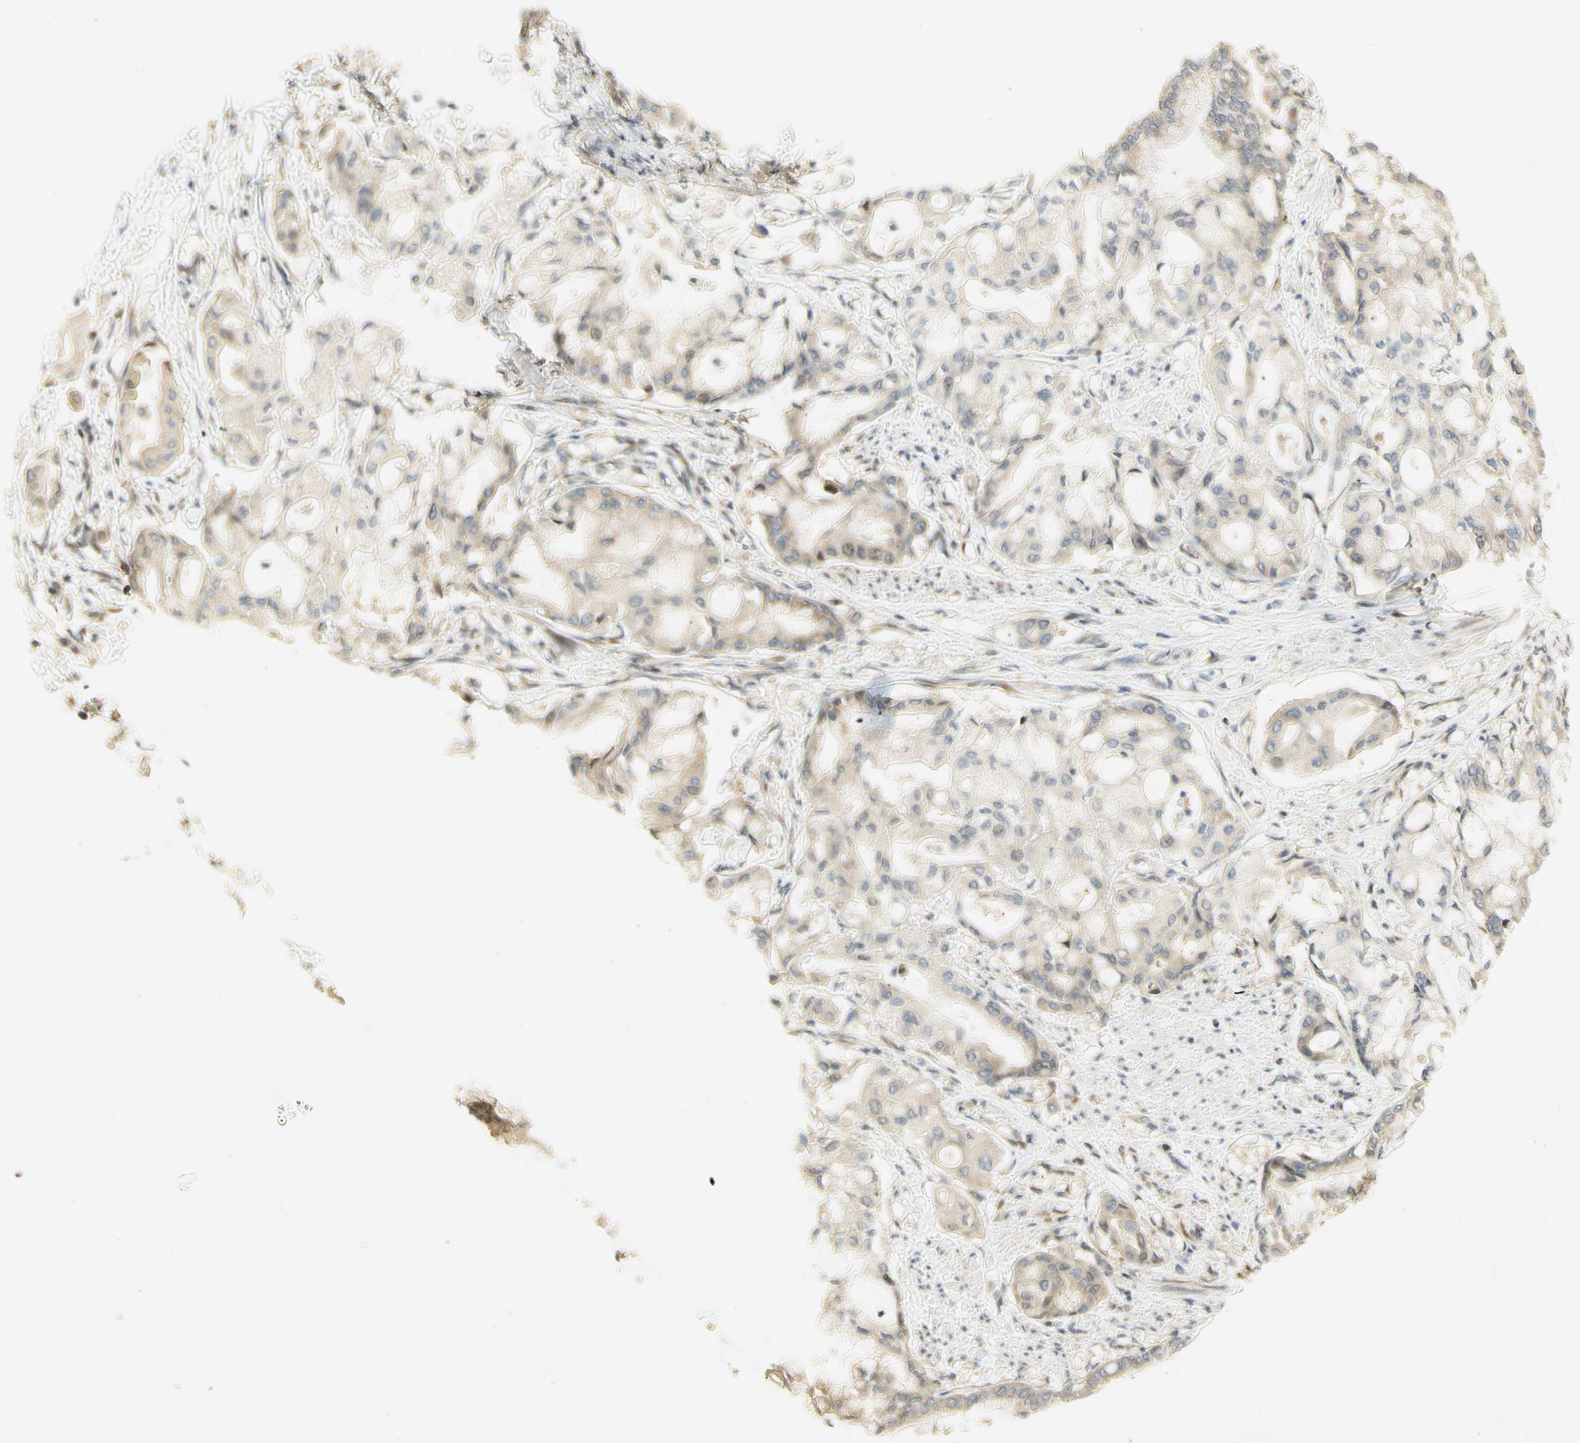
{"staining": {"intensity": "weak", "quantity": ">75%", "location": "cytoplasmic/membranous,nuclear"}, "tissue": "pancreatic cancer", "cell_type": "Tumor cells", "image_type": "cancer", "snomed": [{"axis": "morphology", "description": "Adenocarcinoma, NOS"}, {"axis": "morphology", "description": "Adenocarcinoma, metastatic, NOS"}, {"axis": "topography", "description": "Lymph node"}, {"axis": "topography", "description": "Pancreas"}, {"axis": "topography", "description": "Duodenum"}], "caption": "Pancreatic adenocarcinoma stained for a protein demonstrates weak cytoplasmic/membranous and nuclear positivity in tumor cells. (IHC, brightfield microscopy, high magnification).", "gene": "KIF11", "patient": {"sex": "female", "age": 64}}